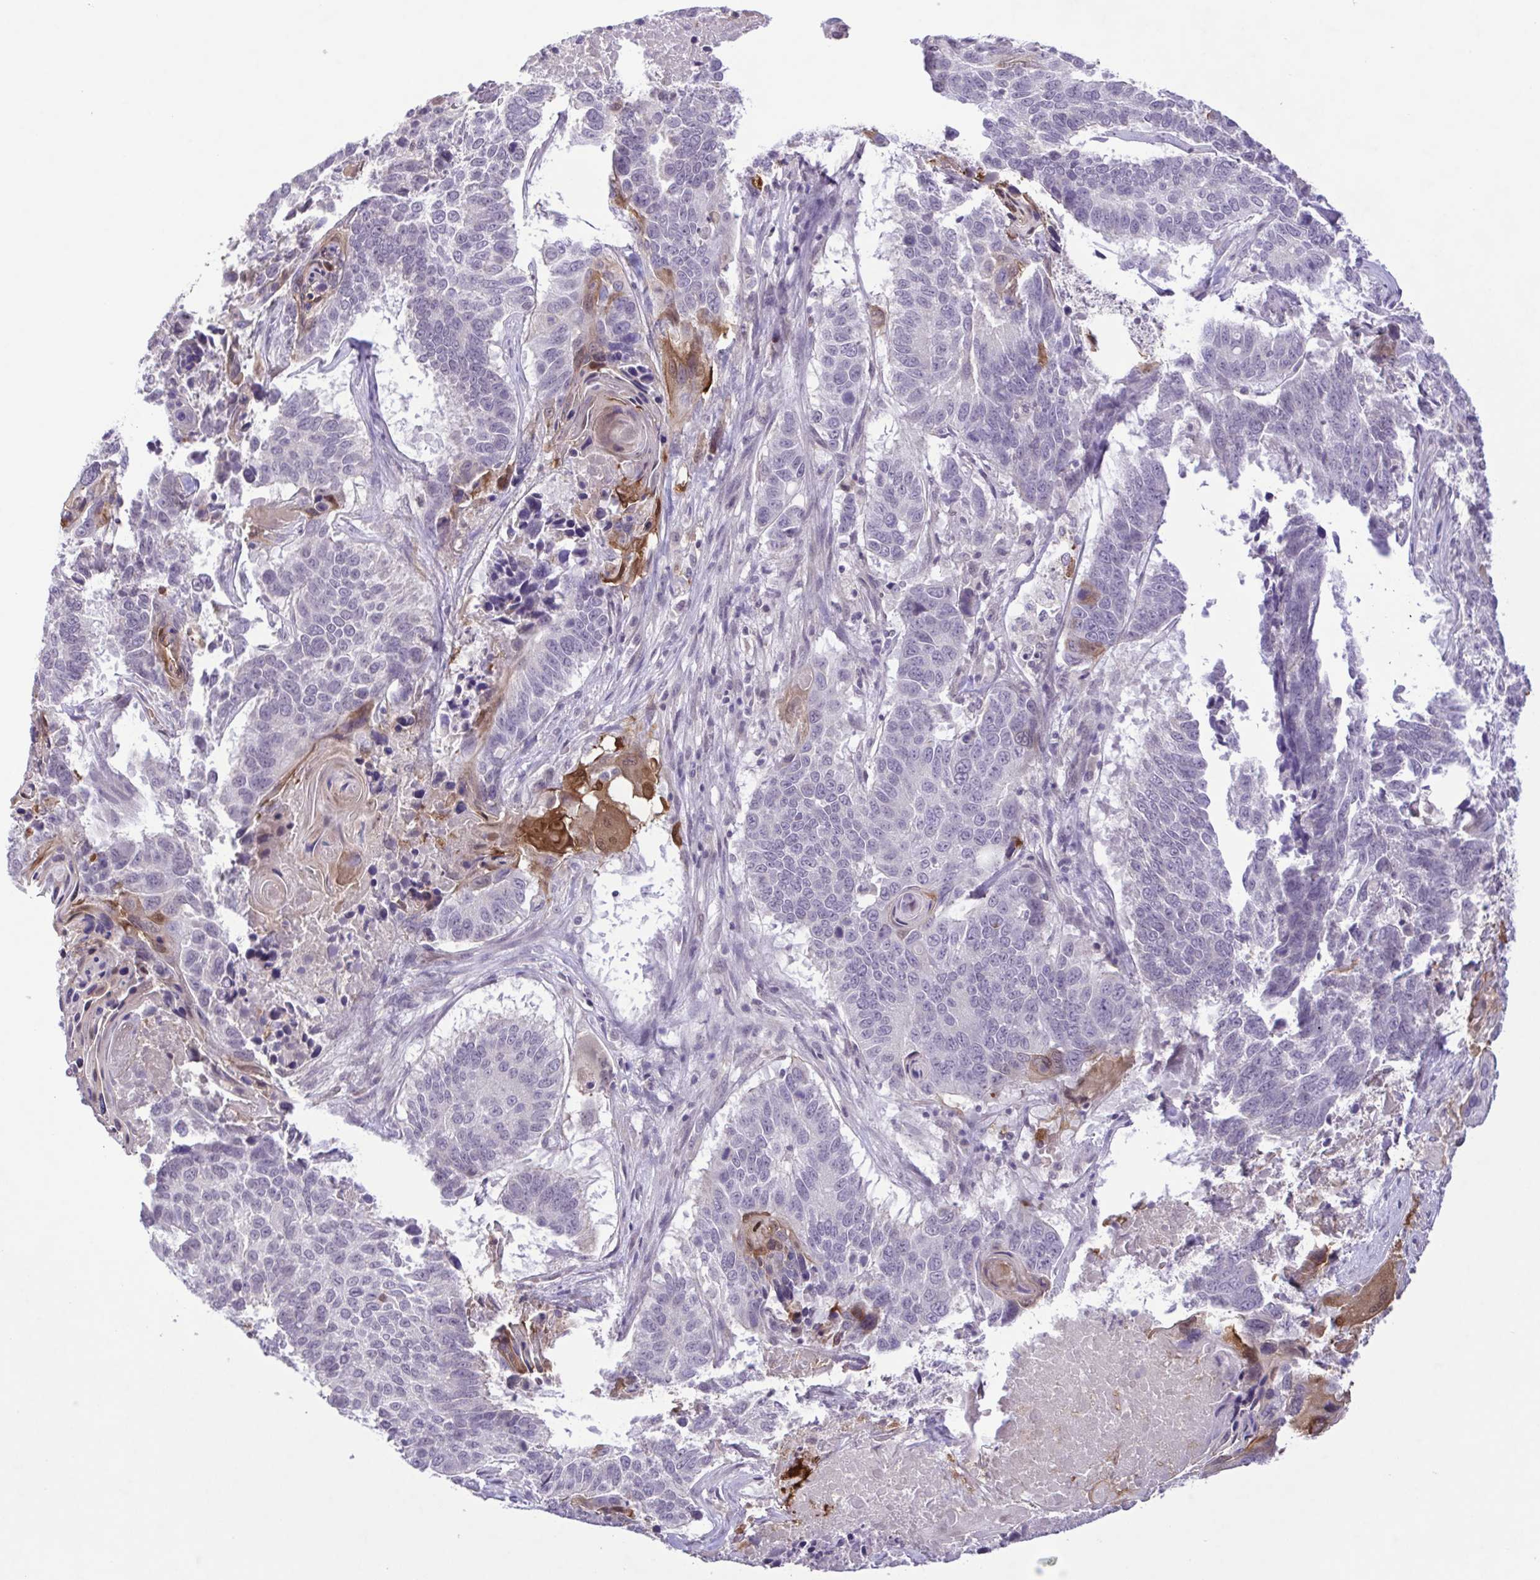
{"staining": {"intensity": "negative", "quantity": "none", "location": "none"}, "tissue": "lung cancer", "cell_type": "Tumor cells", "image_type": "cancer", "snomed": [{"axis": "morphology", "description": "Squamous cell carcinoma, NOS"}, {"axis": "topography", "description": "Lung"}], "caption": "Immunohistochemical staining of squamous cell carcinoma (lung) shows no significant expression in tumor cells. The staining is performed using DAB brown chromogen with nuclei counter-stained in using hematoxylin.", "gene": "IL1RN", "patient": {"sex": "male", "age": 73}}